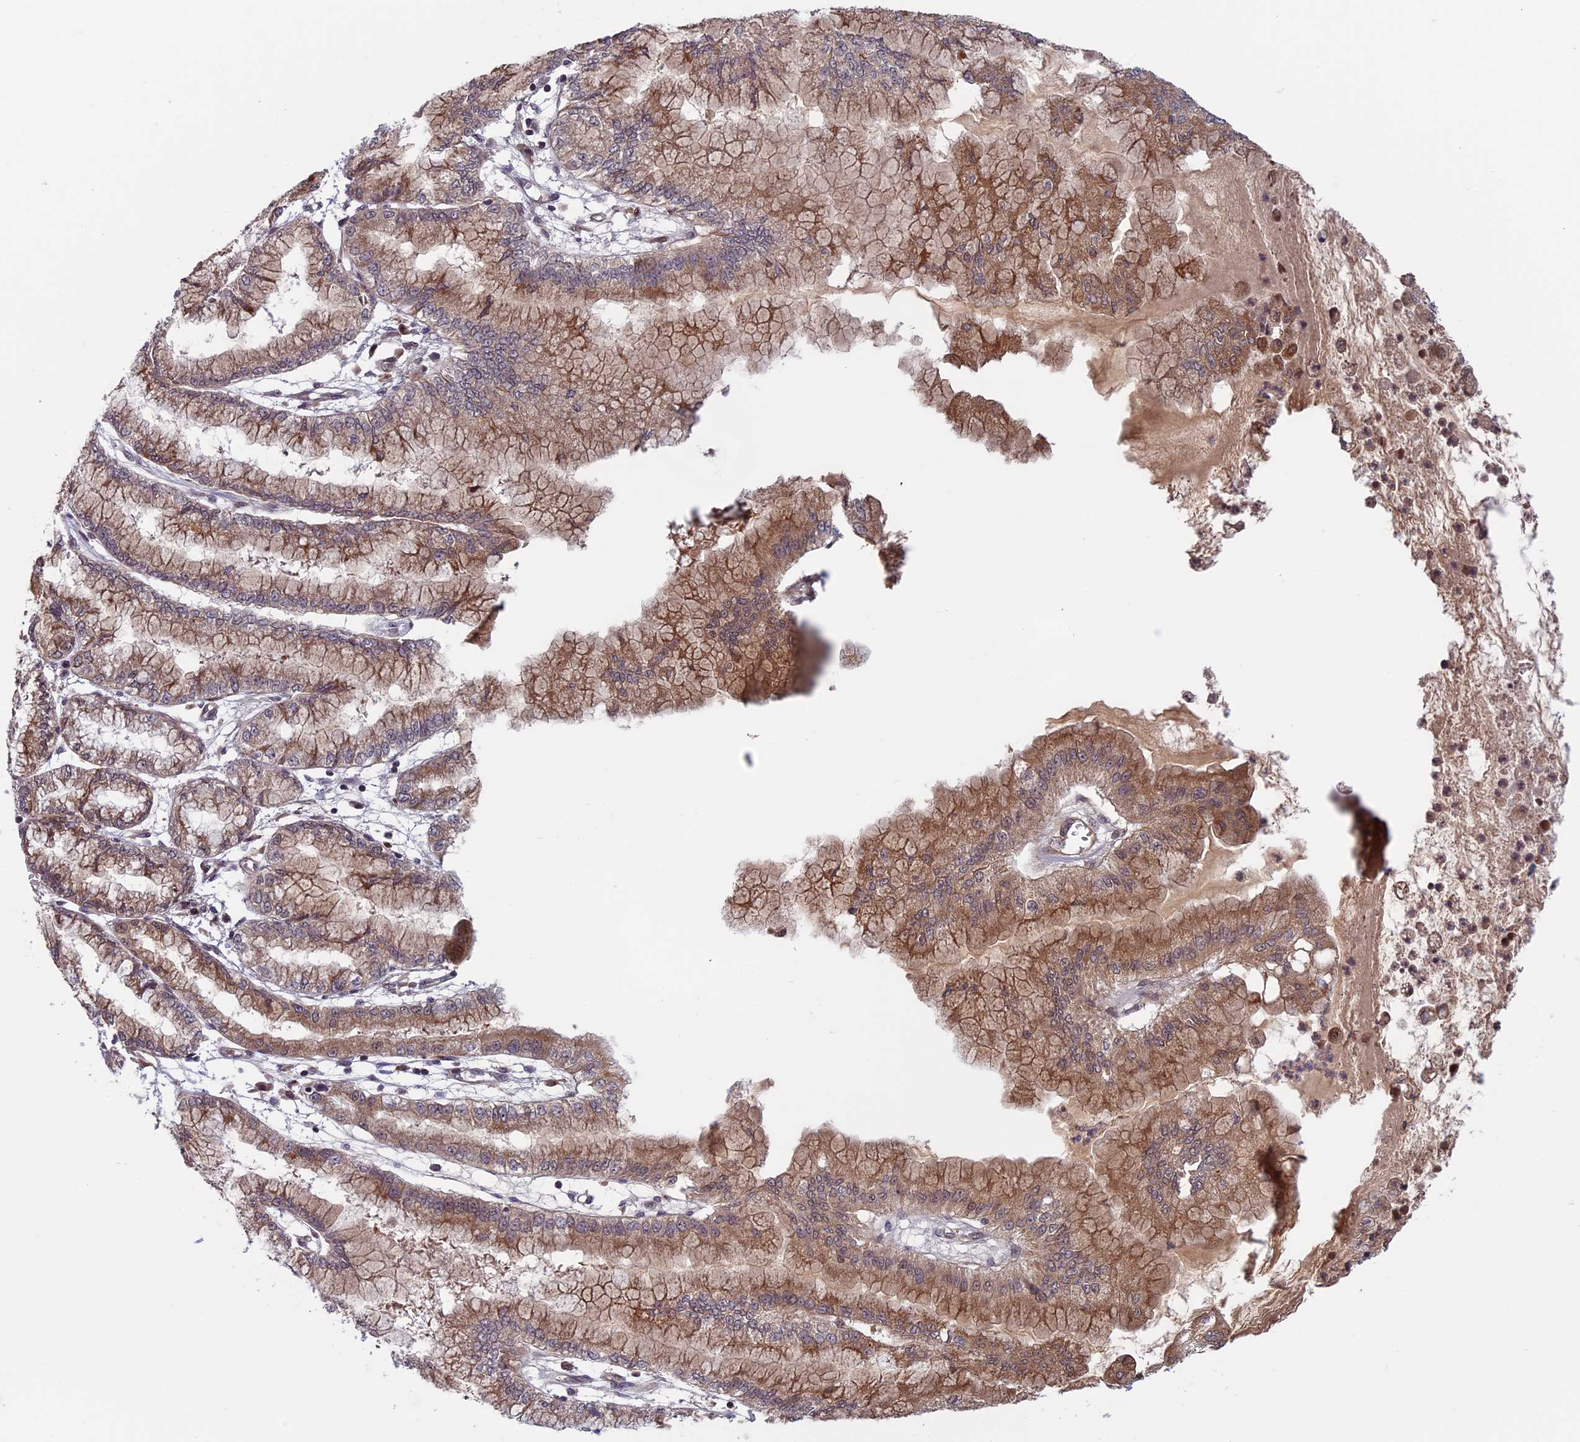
{"staining": {"intensity": "moderate", "quantity": ">75%", "location": "cytoplasmic/membranous"}, "tissue": "pancreatic cancer", "cell_type": "Tumor cells", "image_type": "cancer", "snomed": [{"axis": "morphology", "description": "Adenocarcinoma, NOS"}, {"axis": "topography", "description": "Pancreas"}], "caption": "Human adenocarcinoma (pancreatic) stained with a protein marker exhibits moderate staining in tumor cells.", "gene": "FADS1", "patient": {"sex": "male", "age": 73}}